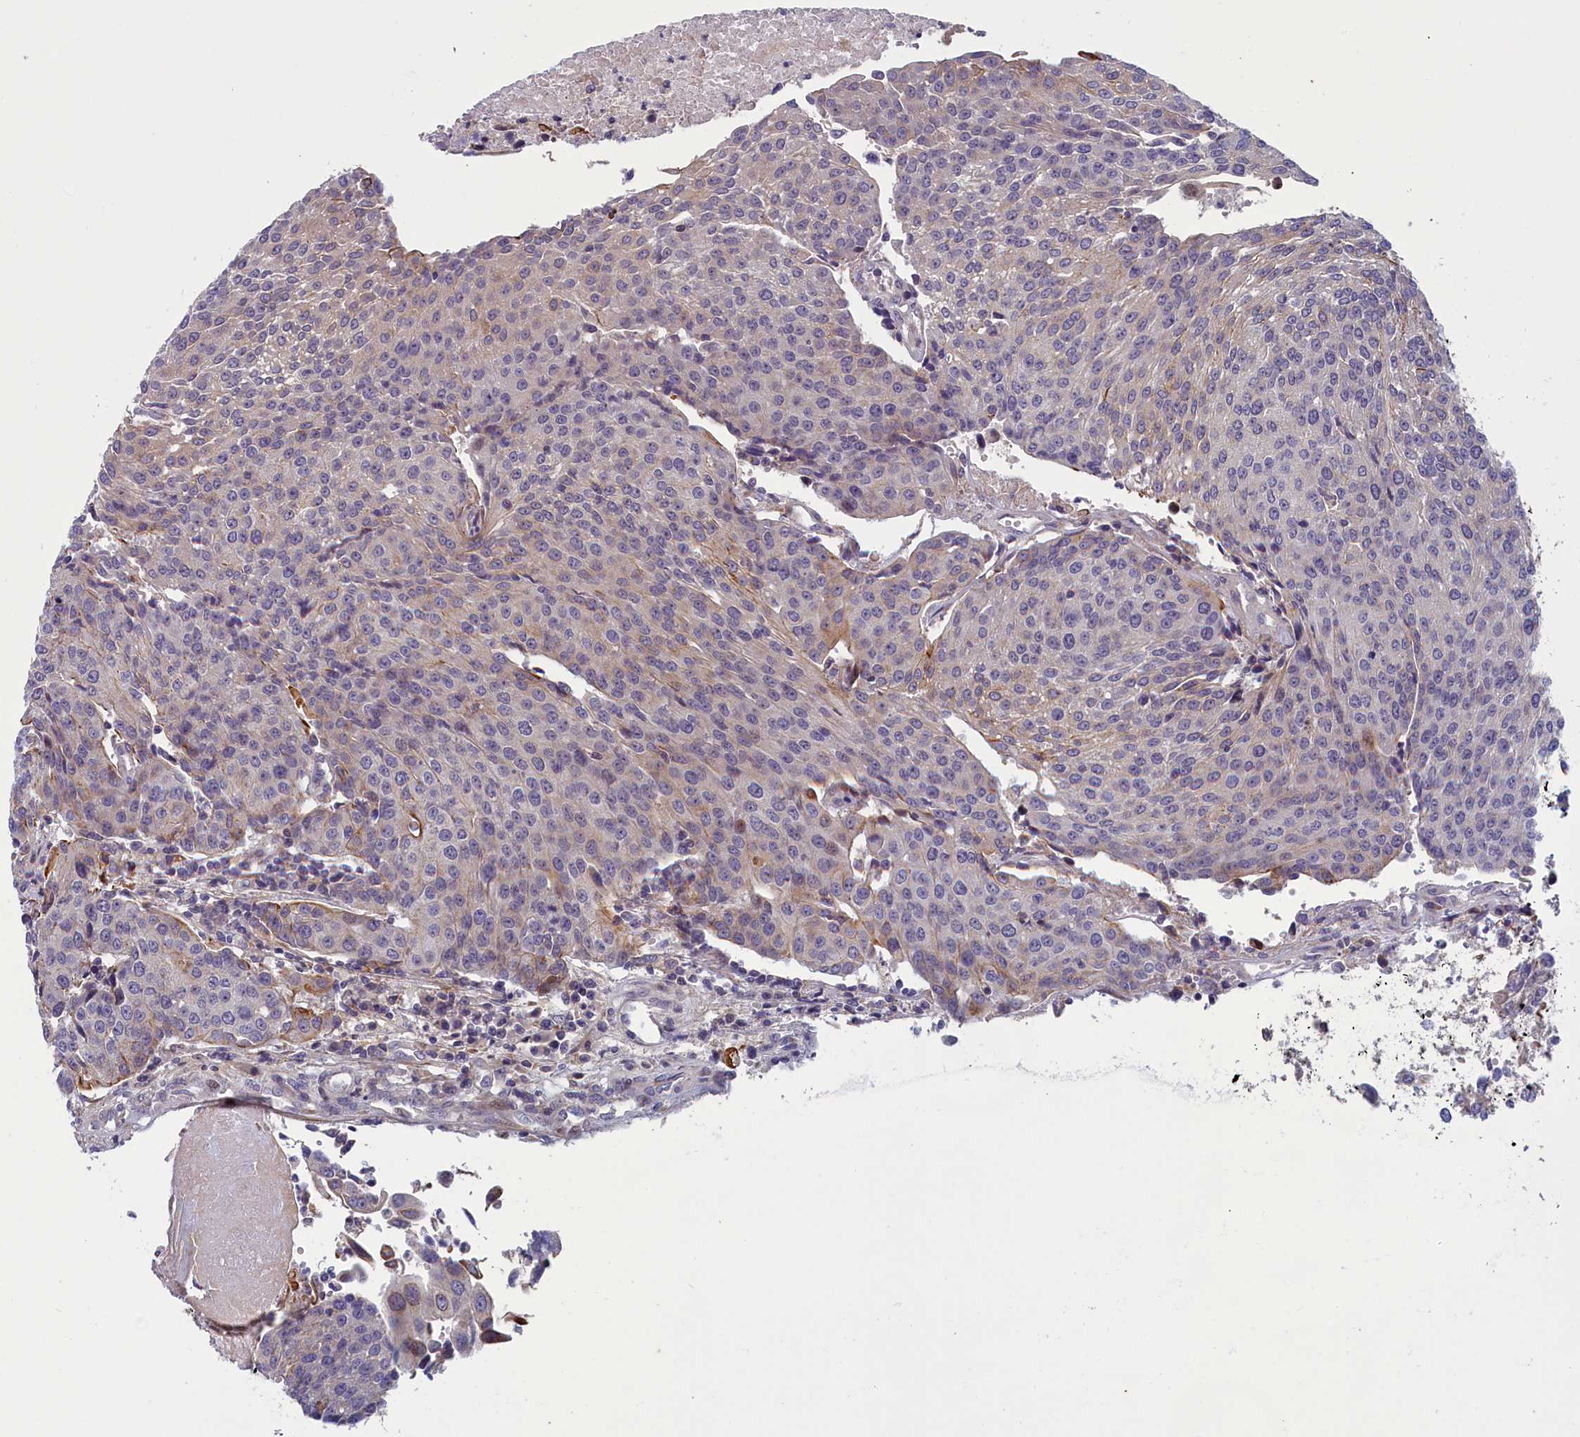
{"staining": {"intensity": "moderate", "quantity": "<25%", "location": "cytoplasmic/membranous"}, "tissue": "urothelial cancer", "cell_type": "Tumor cells", "image_type": "cancer", "snomed": [{"axis": "morphology", "description": "Urothelial carcinoma, High grade"}, {"axis": "topography", "description": "Urinary bladder"}], "caption": "Immunohistochemical staining of human urothelial cancer reveals low levels of moderate cytoplasmic/membranous staining in about <25% of tumor cells.", "gene": "ANKRD39", "patient": {"sex": "female", "age": 85}}